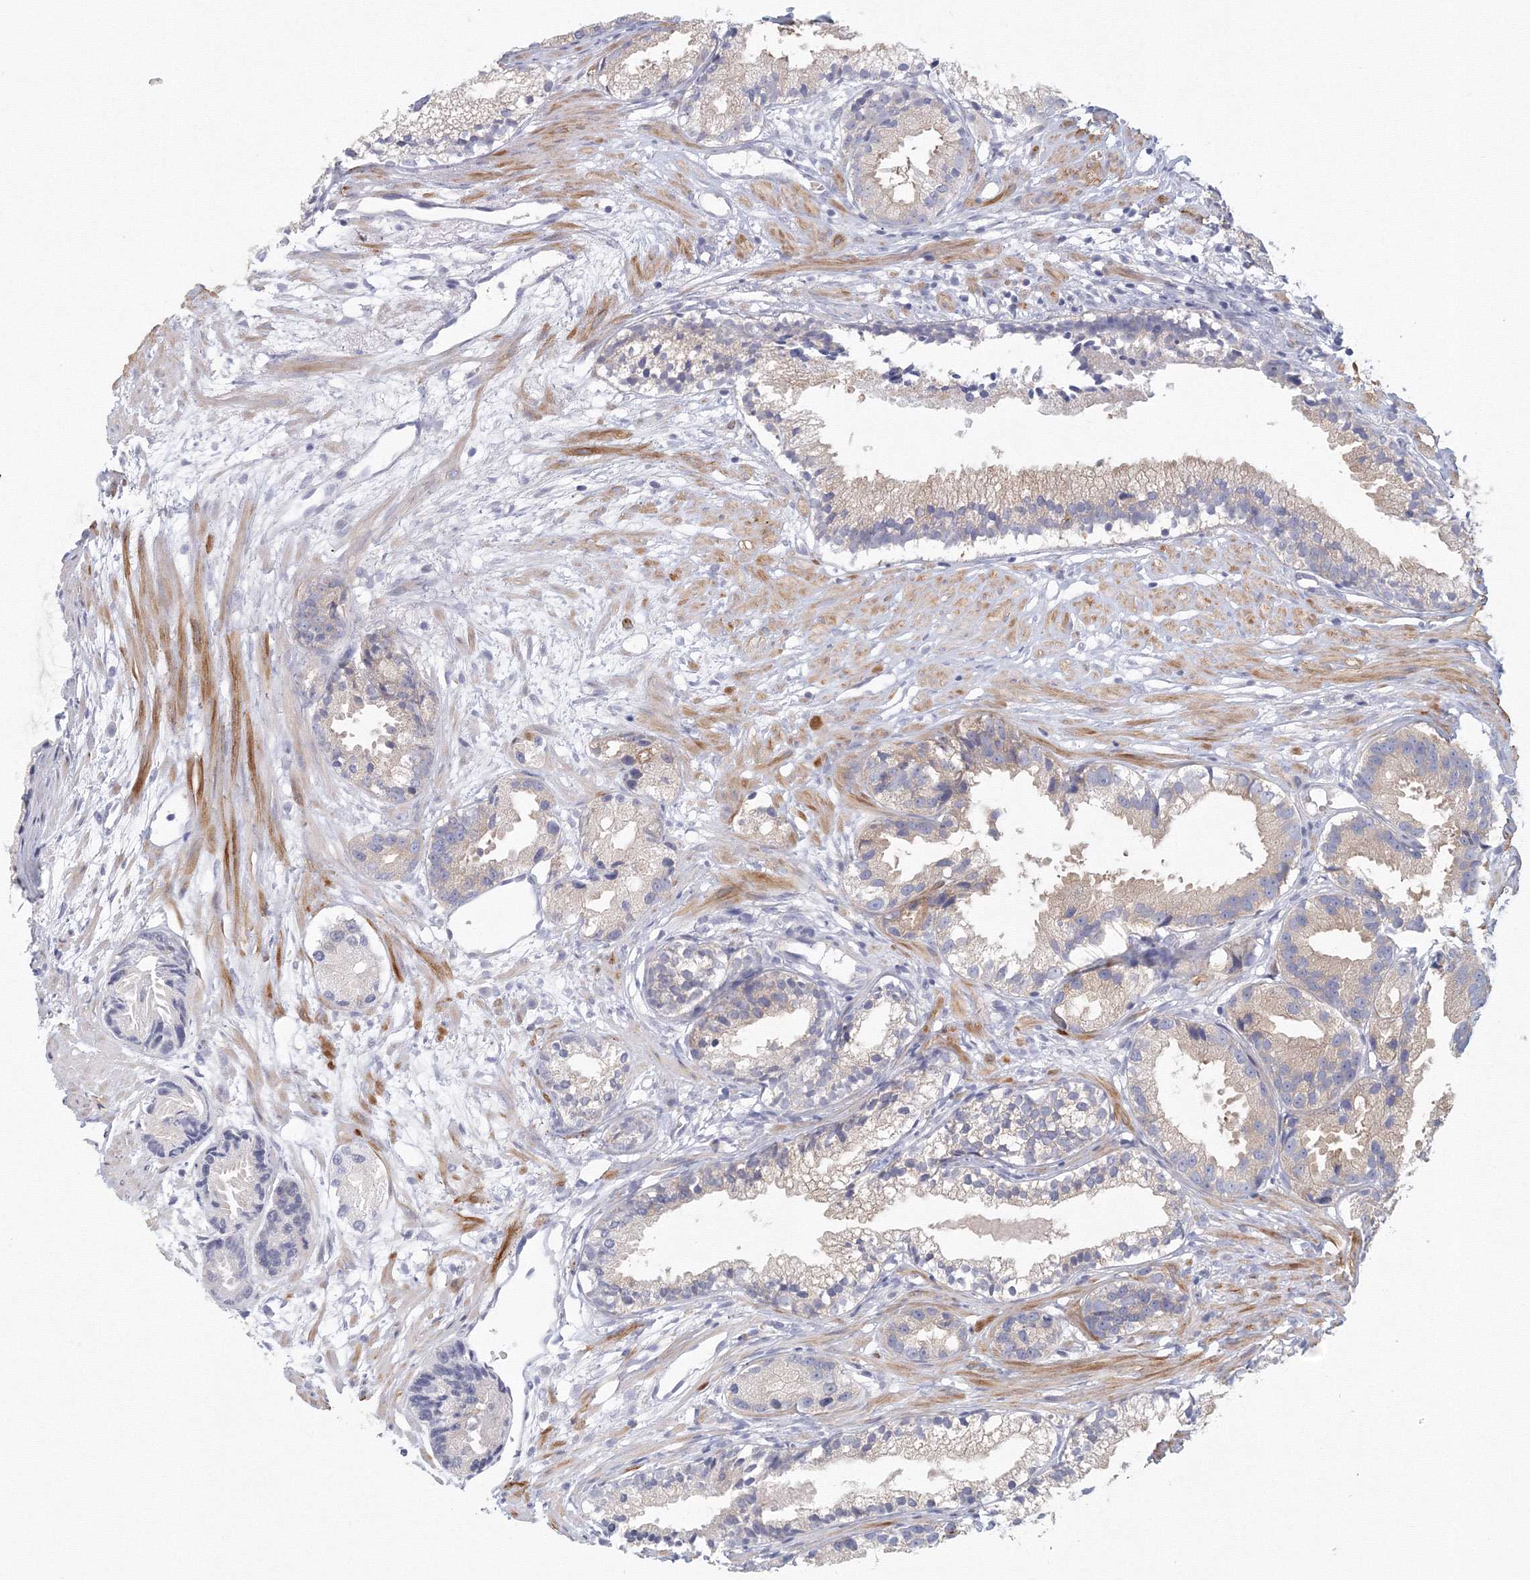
{"staining": {"intensity": "negative", "quantity": "none", "location": "none"}, "tissue": "prostate cancer", "cell_type": "Tumor cells", "image_type": "cancer", "snomed": [{"axis": "morphology", "description": "Adenocarcinoma, Low grade"}, {"axis": "topography", "description": "Prostate"}], "caption": "High magnification brightfield microscopy of adenocarcinoma (low-grade) (prostate) stained with DAB (3,3'-diaminobenzidine) (brown) and counterstained with hematoxylin (blue): tumor cells show no significant staining. Brightfield microscopy of immunohistochemistry (IHC) stained with DAB (brown) and hematoxylin (blue), captured at high magnification.", "gene": "TACC2", "patient": {"sex": "male", "age": 88}}